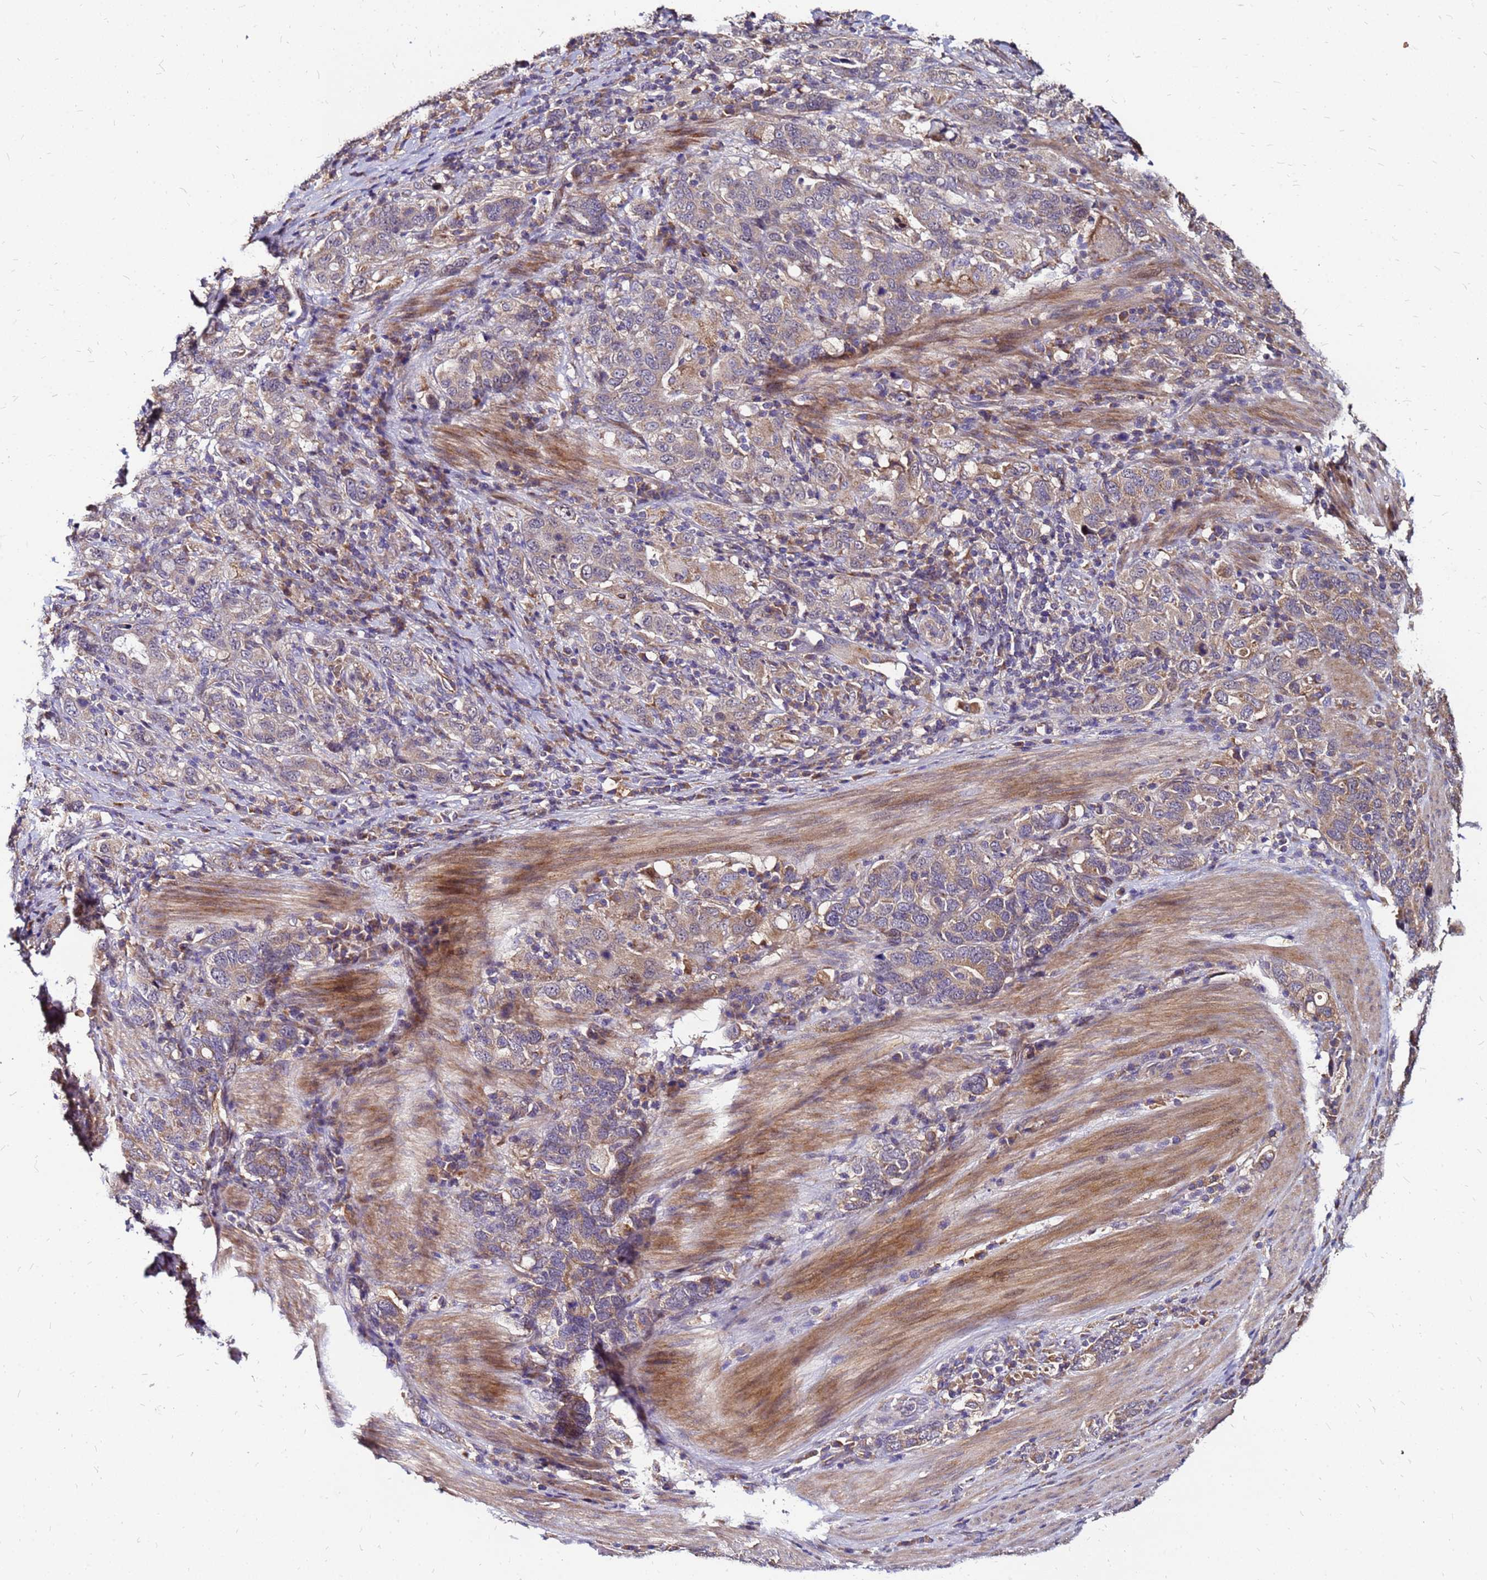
{"staining": {"intensity": "moderate", "quantity": ">75%", "location": "cytoplasmic/membranous"}, "tissue": "stomach cancer", "cell_type": "Tumor cells", "image_type": "cancer", "snomed": [{"axis": "morphology", "description": "Adenocarcinoma, NOS"}, {"axis": "topography", "description": "Stomach, upper"}, {"axis": "topography", "description": "Stomach"}], "caption": "IHC micrograph of neoplastic tissue: human stomach adenocarcinoma stained using immunohistochemistry shows medium levels of moderate protein expression localized specifically in the cytoplasmic/membranous of tumor cells, appearing as a cytoplasmic/membranous brown color.", "gene": "ARHGEF5", "patient": {"sex": "male", "age": 62}}